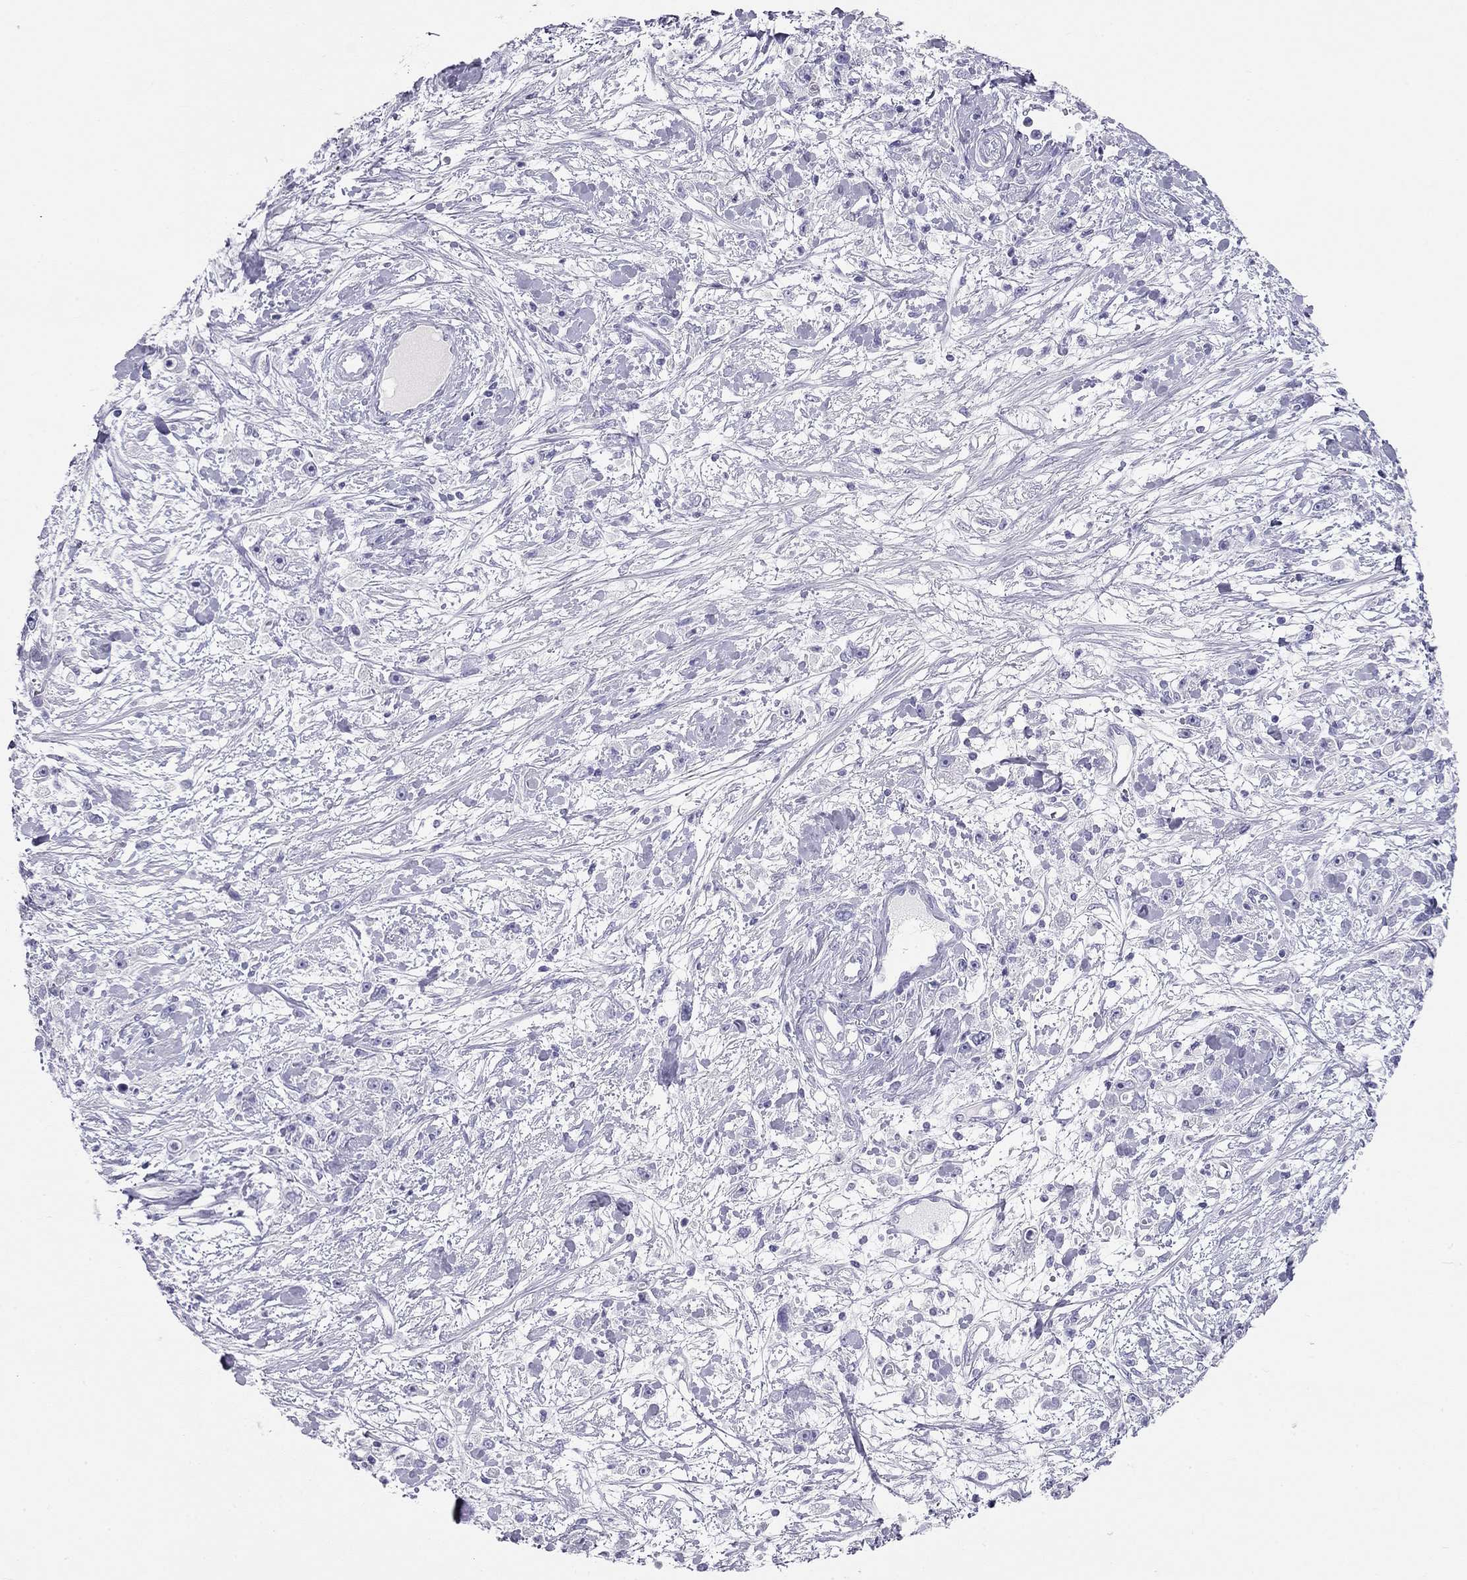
{"staining": {"intensity": "negative", "quantity": "none", "location": "none"}, "tissue": "stomach cancer", "cell_type": "Tumor cells", "image_type": "cancer", "snomed": [{"axis": "morphology", "description": "Adenocarcinoma, NOS"}, {"axis": "topography", "description": "Stomach"}], "caption": "Stomach adenocarcinoma was stained to show a protein in brown. There is no significant staining in tumor cells. (Brightfield microscopy of DAB (3,3'-diaminobenzidine) immunohistochemistry at high magnification).", "gene": "KLRG1", "patient": {"sex": "female", "age": 59}}